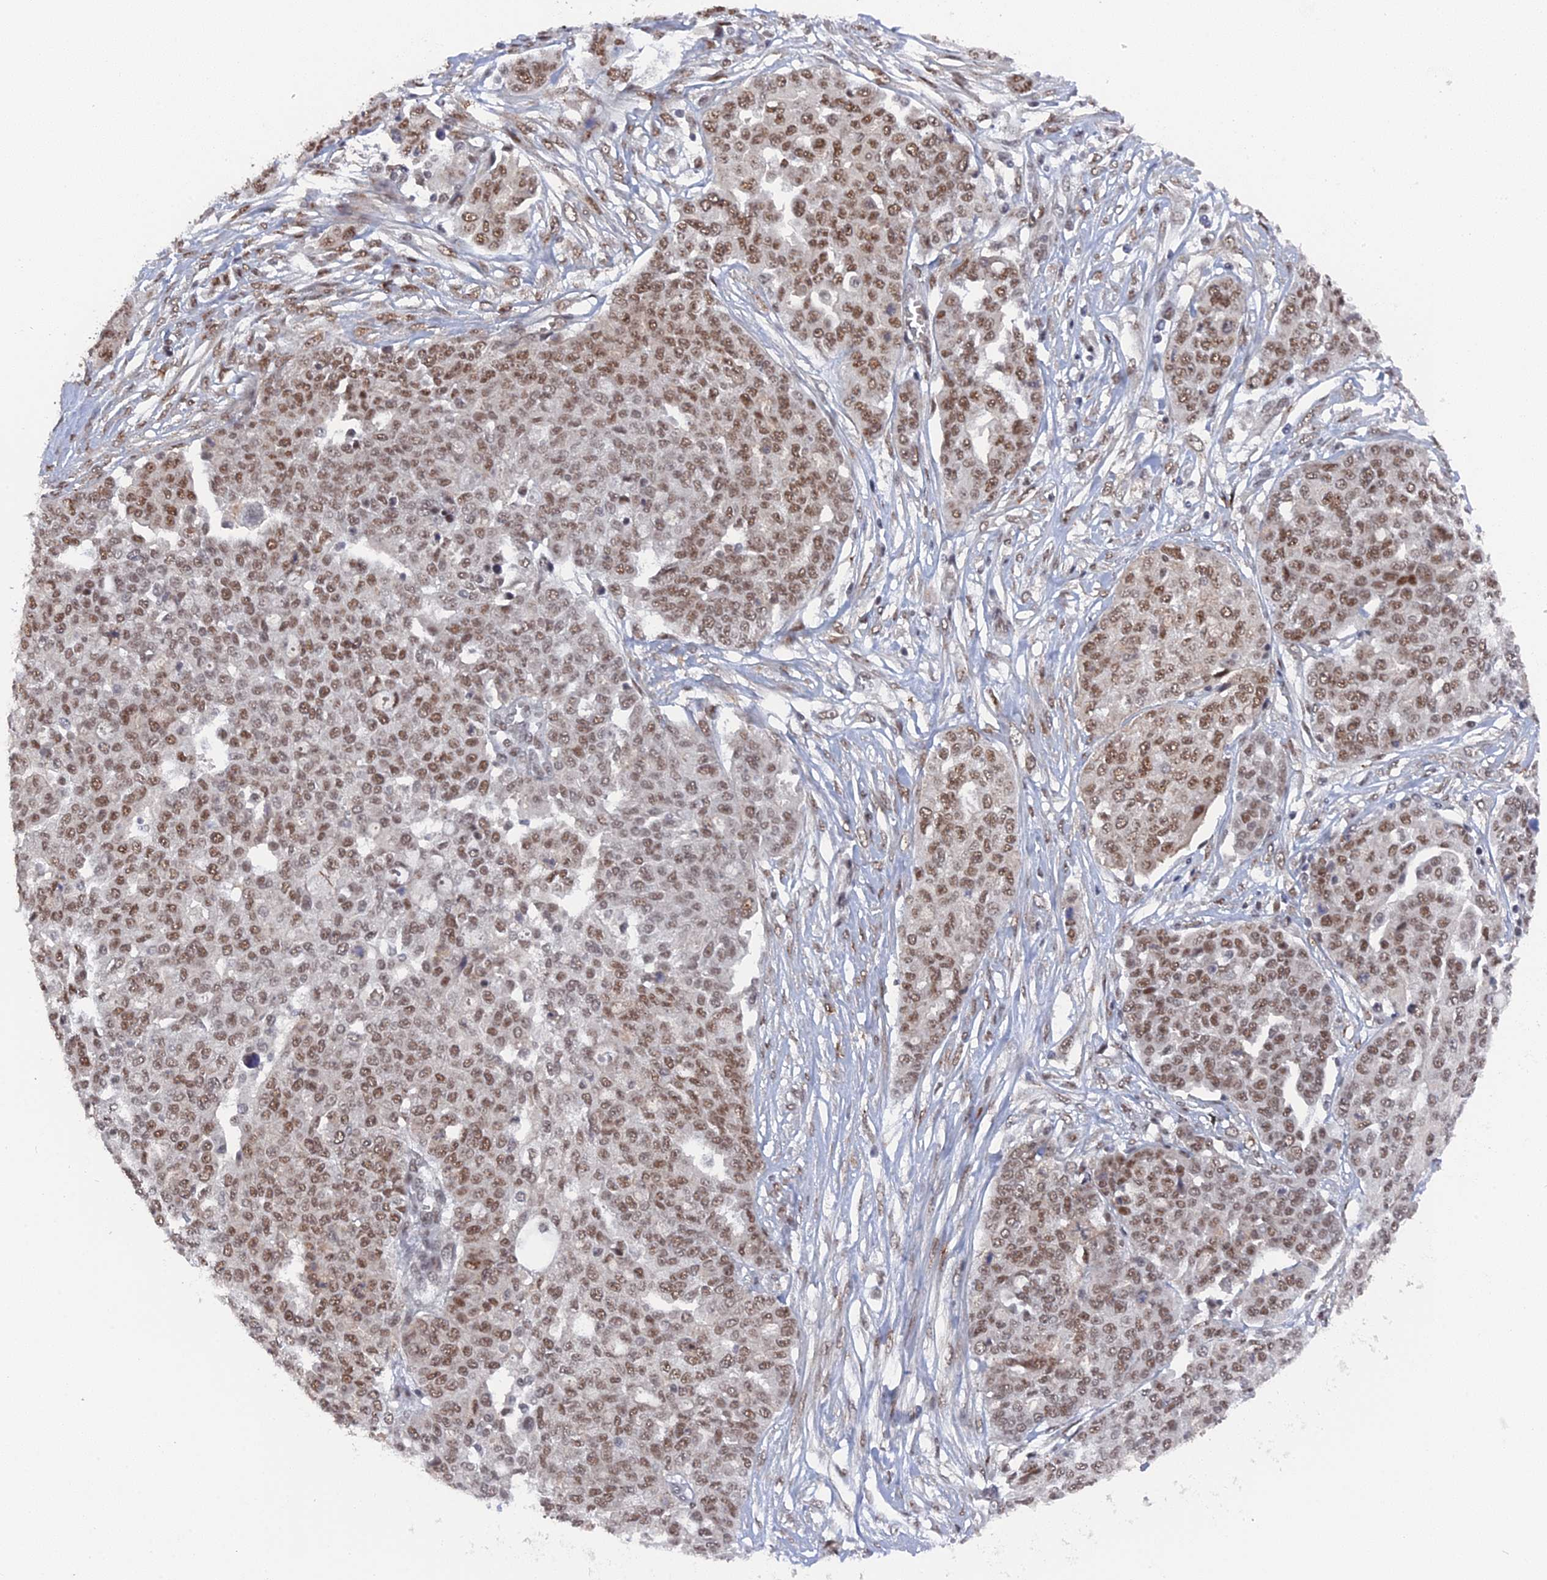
{"staining": {"intensity": "moderate", "quantity": ">75%", "location": "nuclear"}, "tissue": "ovarian cancer", "cell_type": "Tumor cells", "image_type": "cancer", "snomed": [{"axis": "morphology", "description": "Cystadenocarcinoma, serous, NOS"}, {"axis": "topography", "description": "Soft tissue"}, {"axis": "topography", "description": "Ovary"}], "caption": "The image shows staining of ovarian cancer, revealing moderate nuclear protein expression (brown color) within tumor cells. Using DAB (3,3'-diaminobenzidine) (brown) and hematoxylin (blue) stains, captured at high magnification using brightfield microscopy.", "gene": "CCDC85A", "patient": {"sex": "female", "age": 57}}